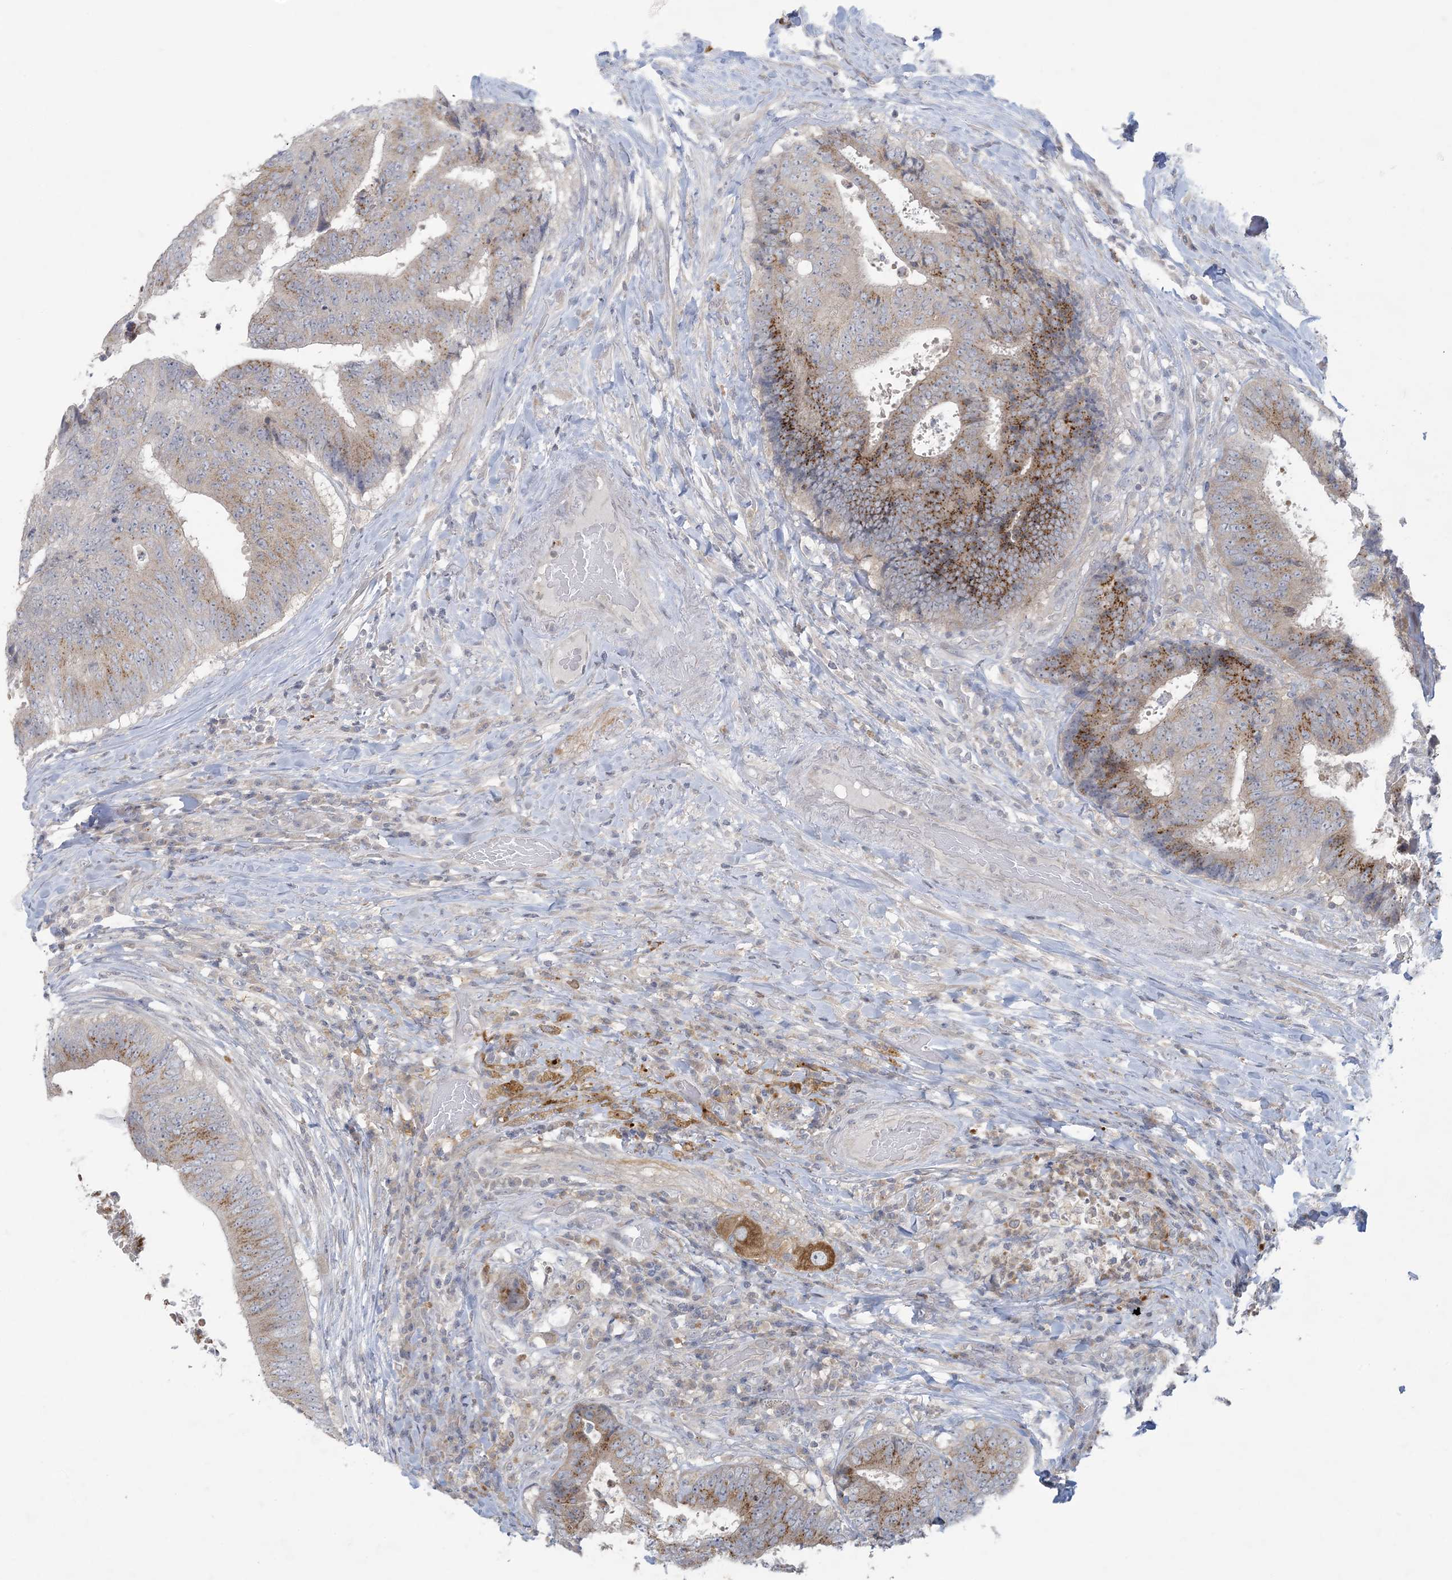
{"staining": {"intensity": "moderate", "quantity": "25%-75%", "location": "cytoplasmic/membranous"}, "tissue": "colorectal cancer", "cell_type": "Tumor cells", "image_type": "cancer", "snomed": [{"axis": "morphology", "description": "Adenocarcinoma, NOS"}, {"axis": "topography", "description": "Rectum"}], "caption": "This micrograph reveals colorectal cancer stained with immunohistochemistry to label a protein in brown. The cytoplasmic/membranous of tumor cells show moderate positivity for the protein. Nuclei are counter-stained blue.", "gene": "KIF3A", "patient": {"sex": "male", "age": 72}}